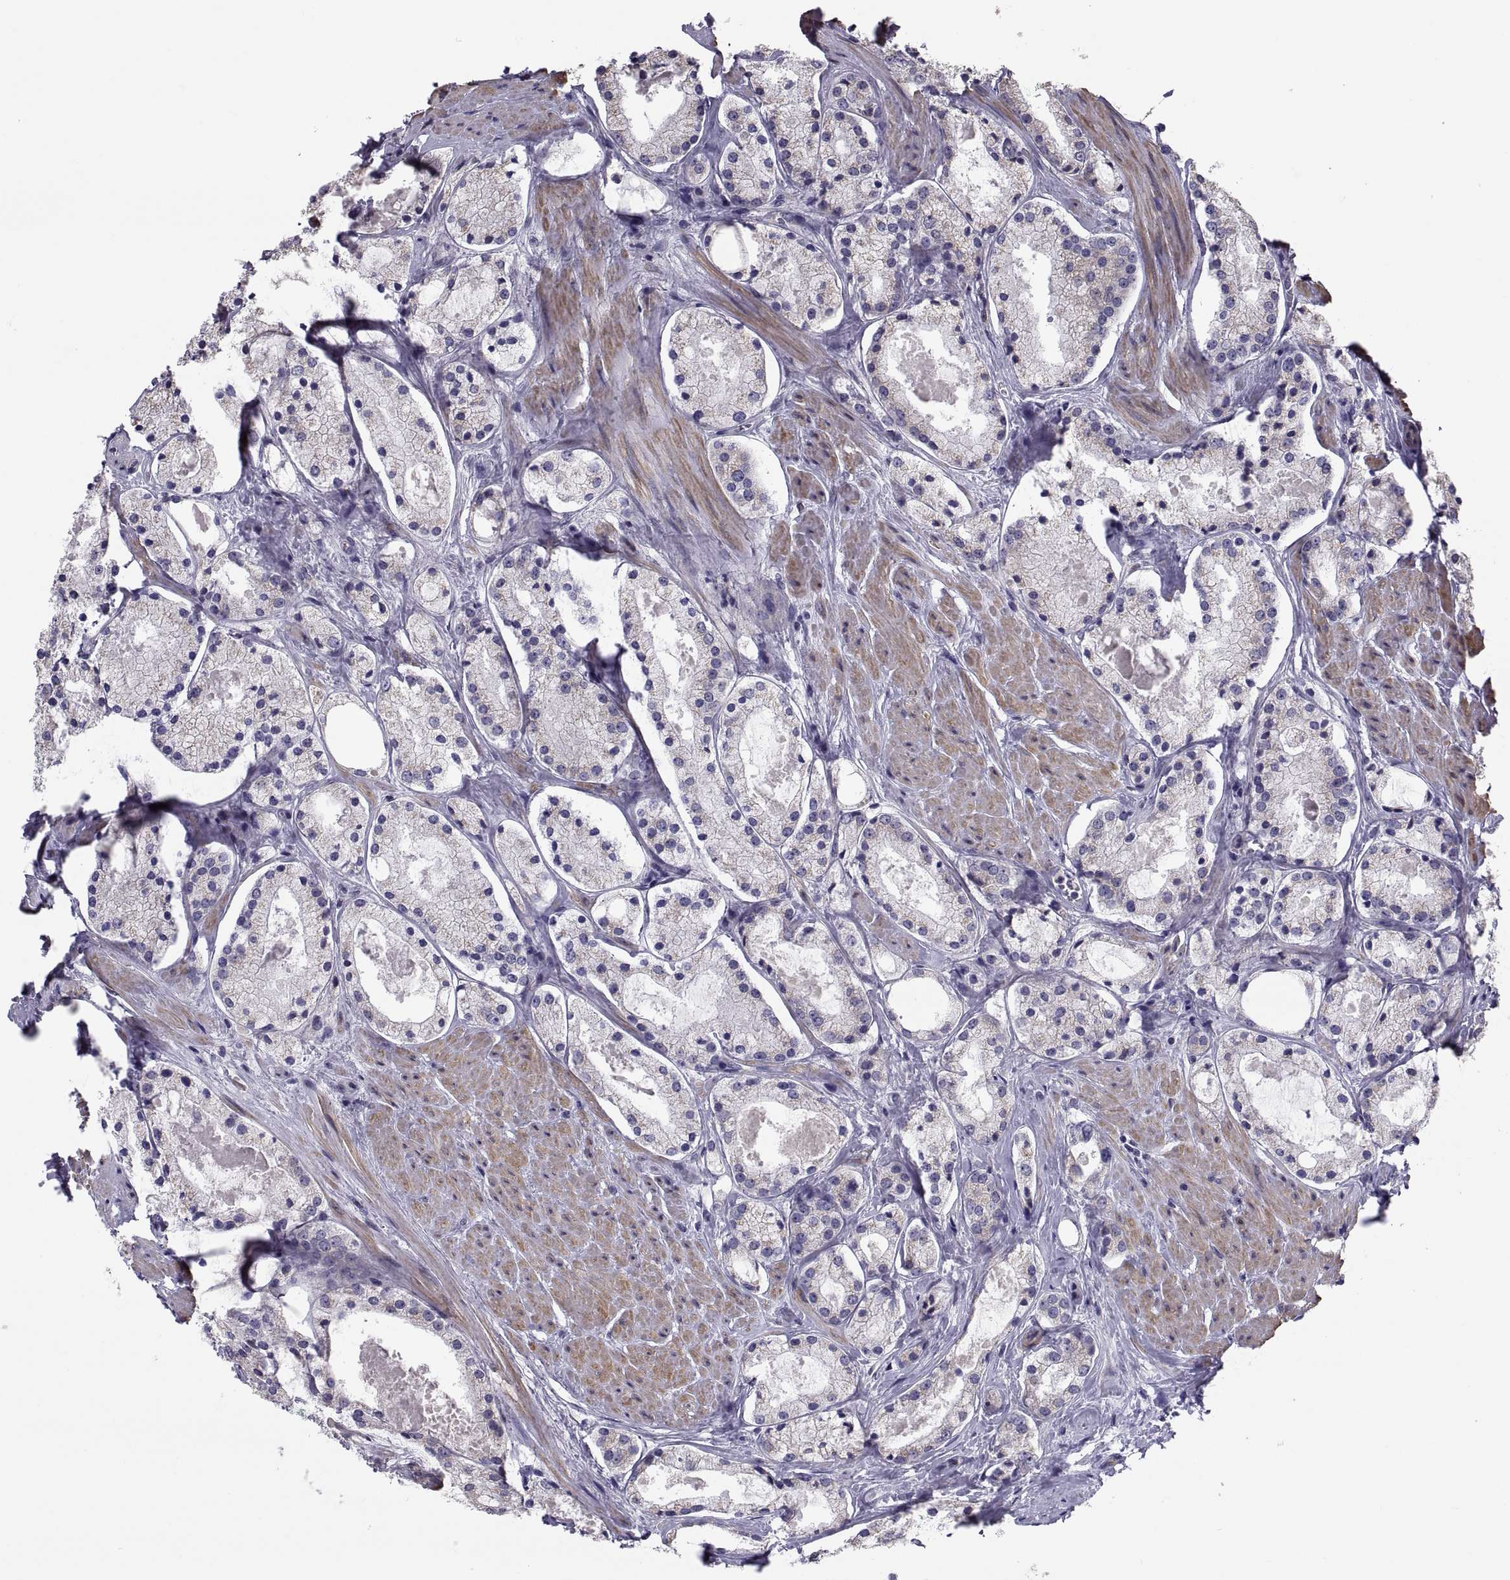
{"staining": {"intensity": "weak", "quantity": "<25%", "location": "cytoplasmic/membranous"}, "tissue": "prostate cancer", "cell_type": "Tumor cells", "image_type": "cancer", "snomed": [{"axis": "morphology", "description": "Adenocarcinoma, NOS"}, {"axis": "morphology", "description": "Adenocarcinoma, High grade"}, {"axis": "topography", "description": "Prostate"}], "caption": "IHC image of neoplastic tissue: human prostate adenocarcinoma stained with DAB (3,3'-diaminobenzidine) shows no significant protein positivity in tumor cells.", "gene": "ANO1", "patient": {"sex": "male", "age": 64}}